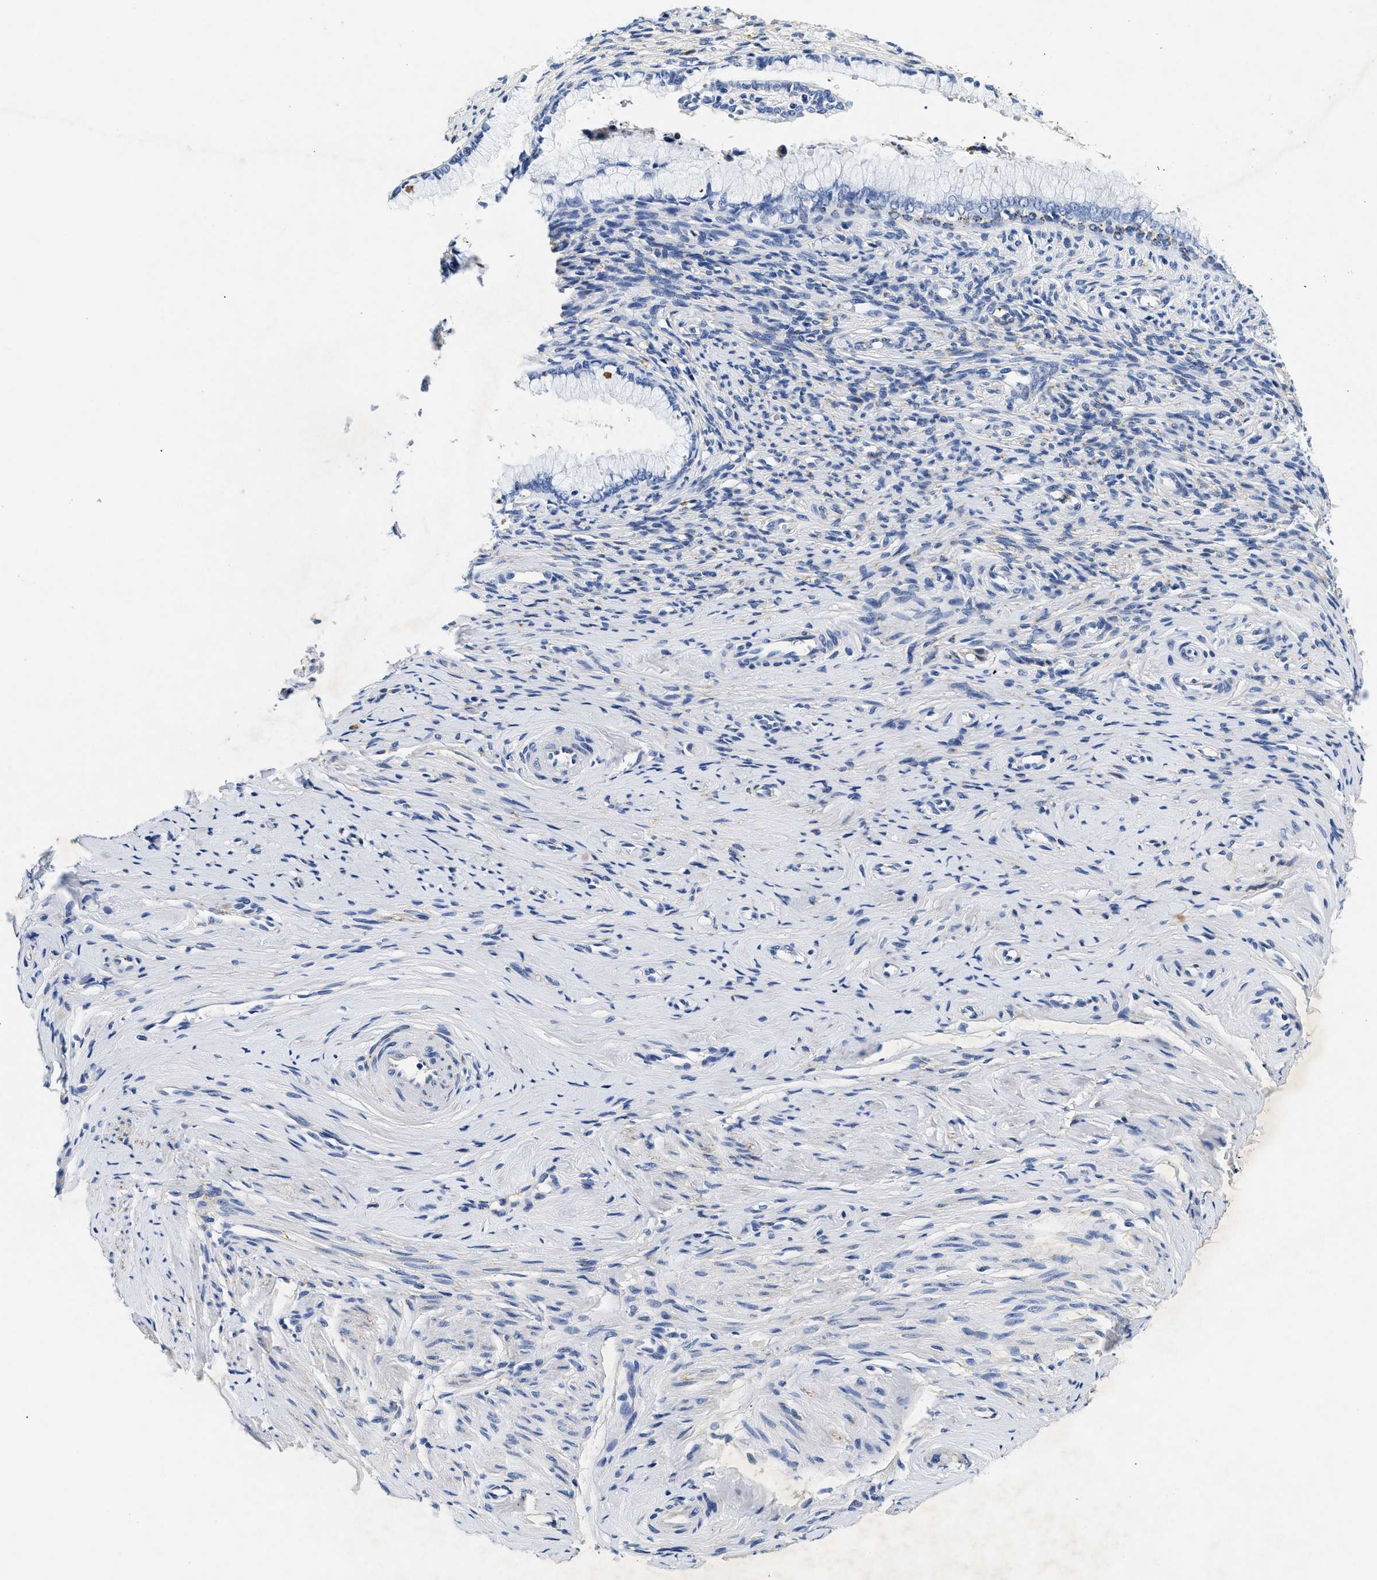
{"staining": {"intensity": "weak", "quantity": "<25%", "location": "cytoplasmic/membranous"}, "tissue": "cervical cancer", "cell_type": "Tumor cells", "image_type": "cancer", "snomed": [{"axis": "morphology", "description": "Squamous cell carcinoma, NOS"}, {"axis": "topography", "description": "Cervix"}], "caption": "Immunohistochemical staining of human squamous cell carcinoma (cervical) exhibits no significant expression in tumor cells.", "gene": "LAMA3", "patient": {"sex": "female", "age": 63}}